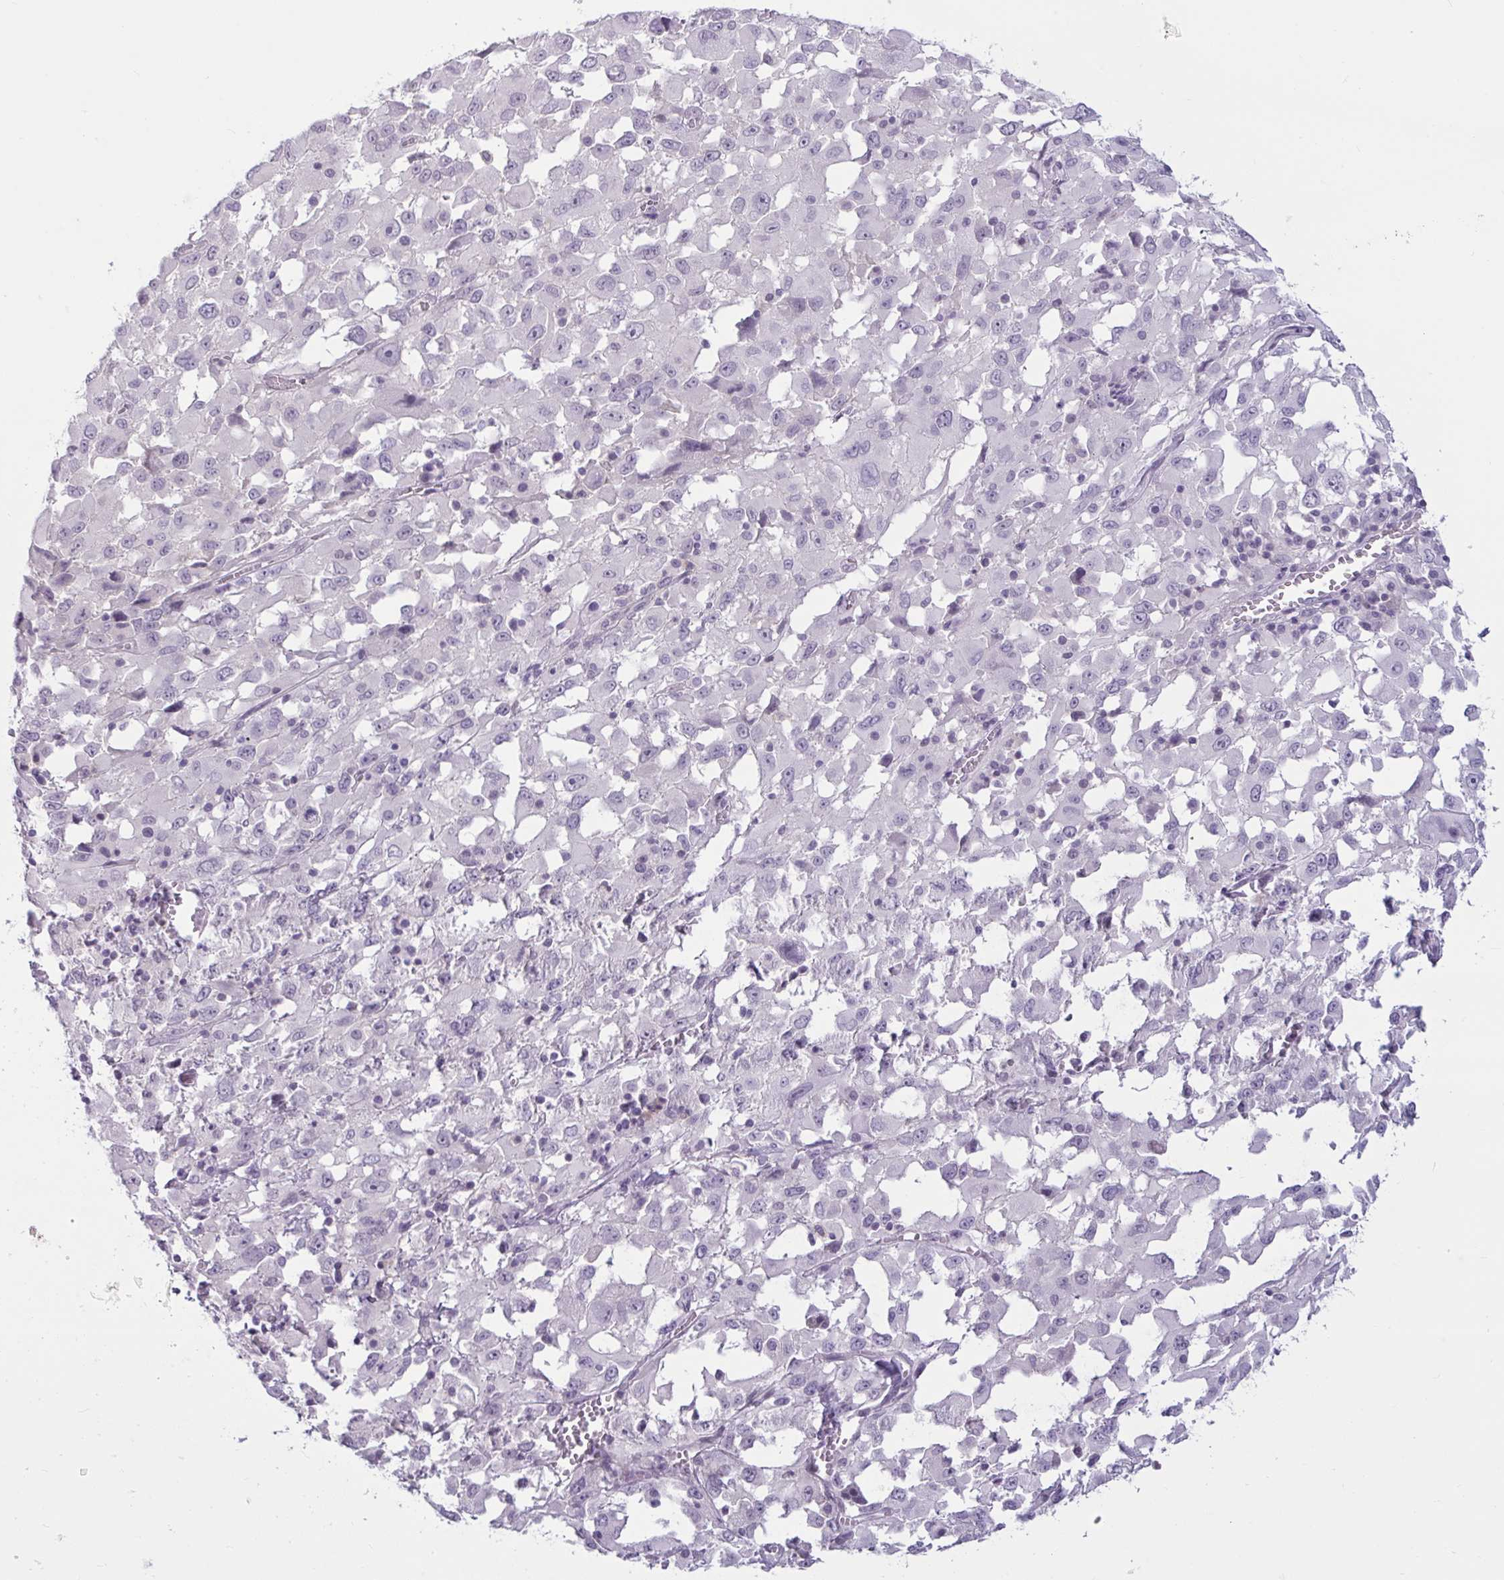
{"staining": {"intensity": "negative", "quantity": "none", "location": "none"}, "tissue": "melanoma", "cell_type": "Tumor cells", "image_type": "cancer", "snomed": [{"axis": "morphology", "description": "Malignant melanoma, Metastatic site"}, {"axis": "topography", "description": "Soft tissue"}], "caption": "A high-resolution photomicrograph shows IHC staining of malignant melanoma (metastatic site), which demonstrates no significant staining in tumor cells. (Brightfield microscopy of DAB immunohistochemistry at high magnification).", "gene": "TBC1D4", "patient": {"sex": "male", "age": 50}}